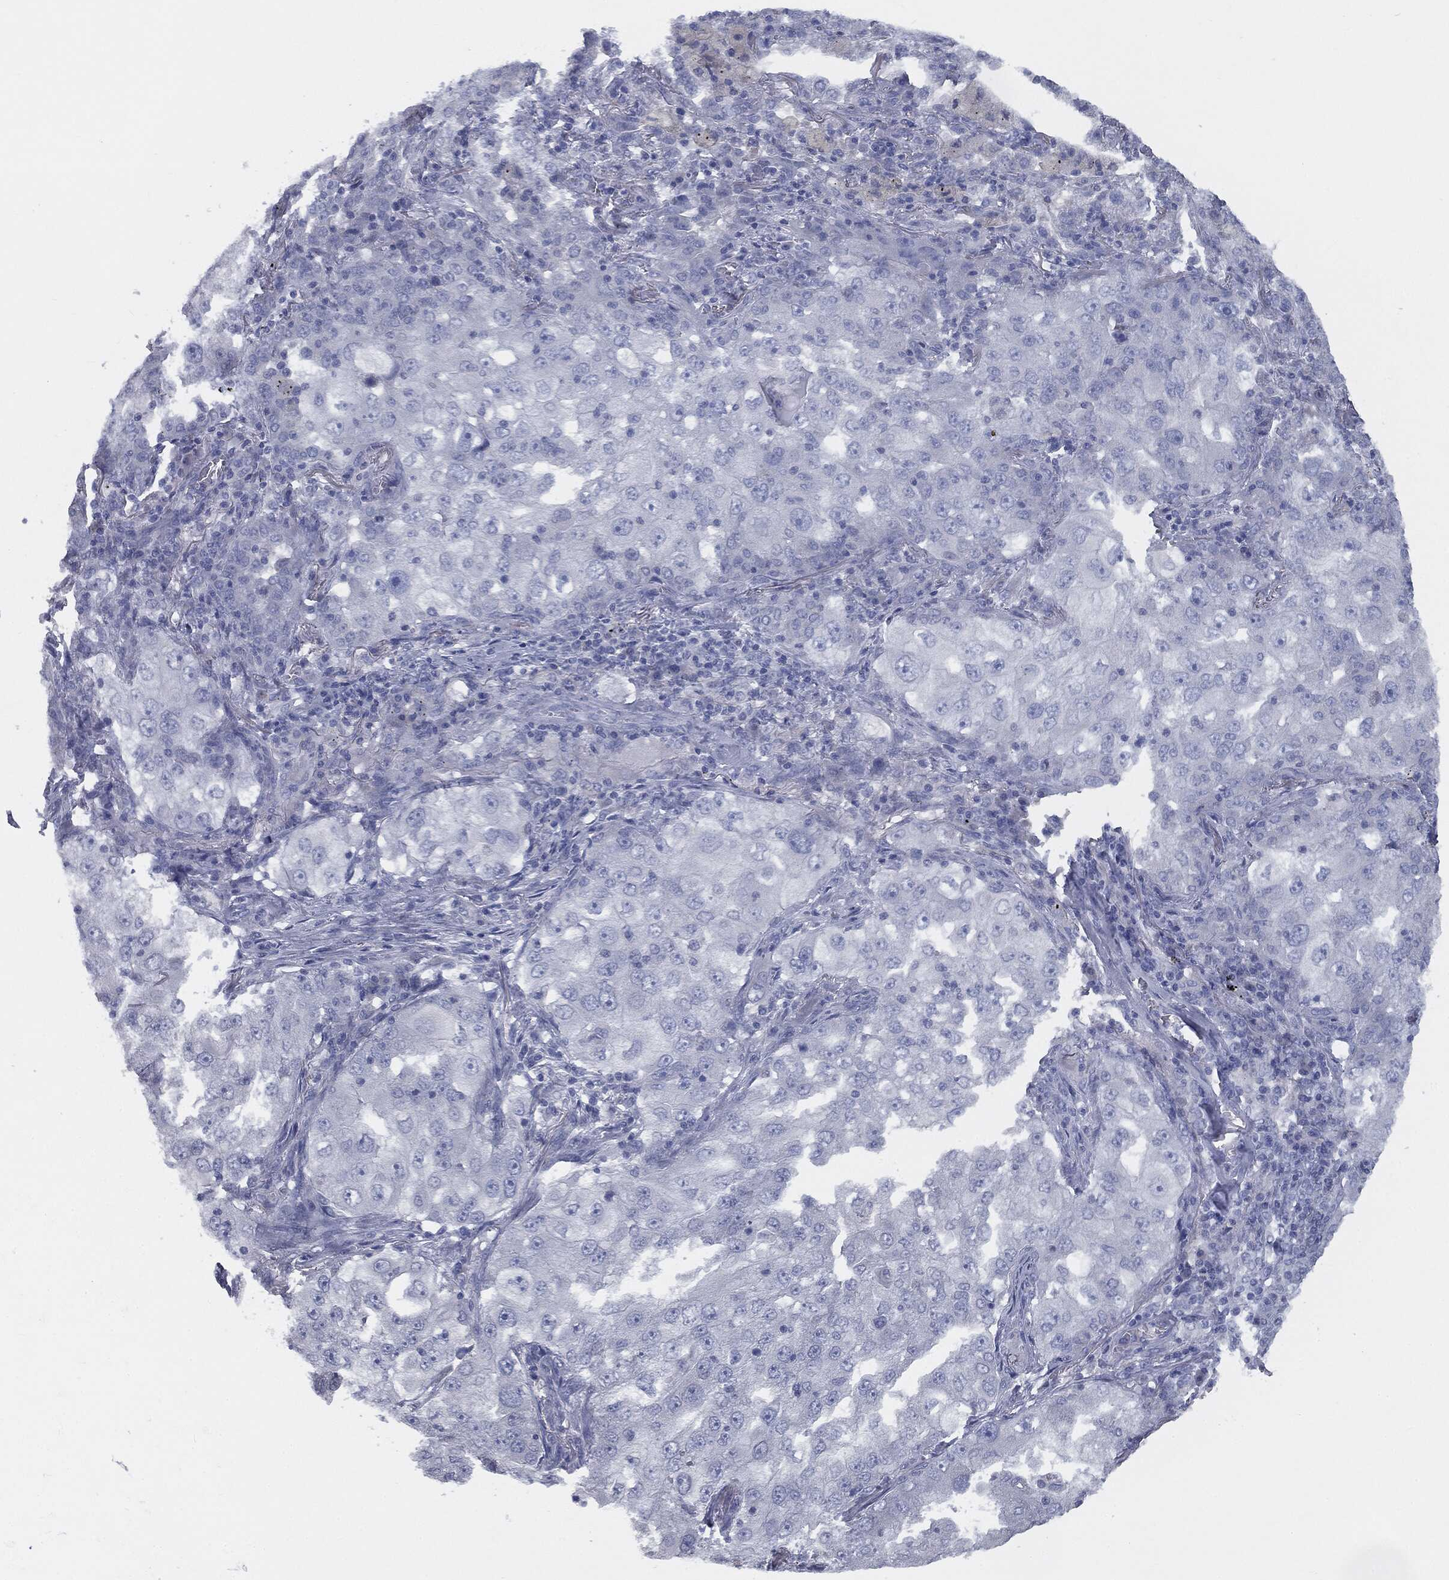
{"staining": {"intensity": "negative", "quantity": "none", "location": "none"}, "tissue": "lung cancer", "cell_type": "Tumor cells", "image_type": "cancer", "snomed": [{"axis": "morphology", "description": "Adenocarcinoma, NOS"}, {"axis": "topography", "description": "Lung"}], "caption": "There is no significant expression in tumor cells of adenocarcinoma (lung).", "gene": "CAV3", "patient": {"sex": "female", "age": 61}}